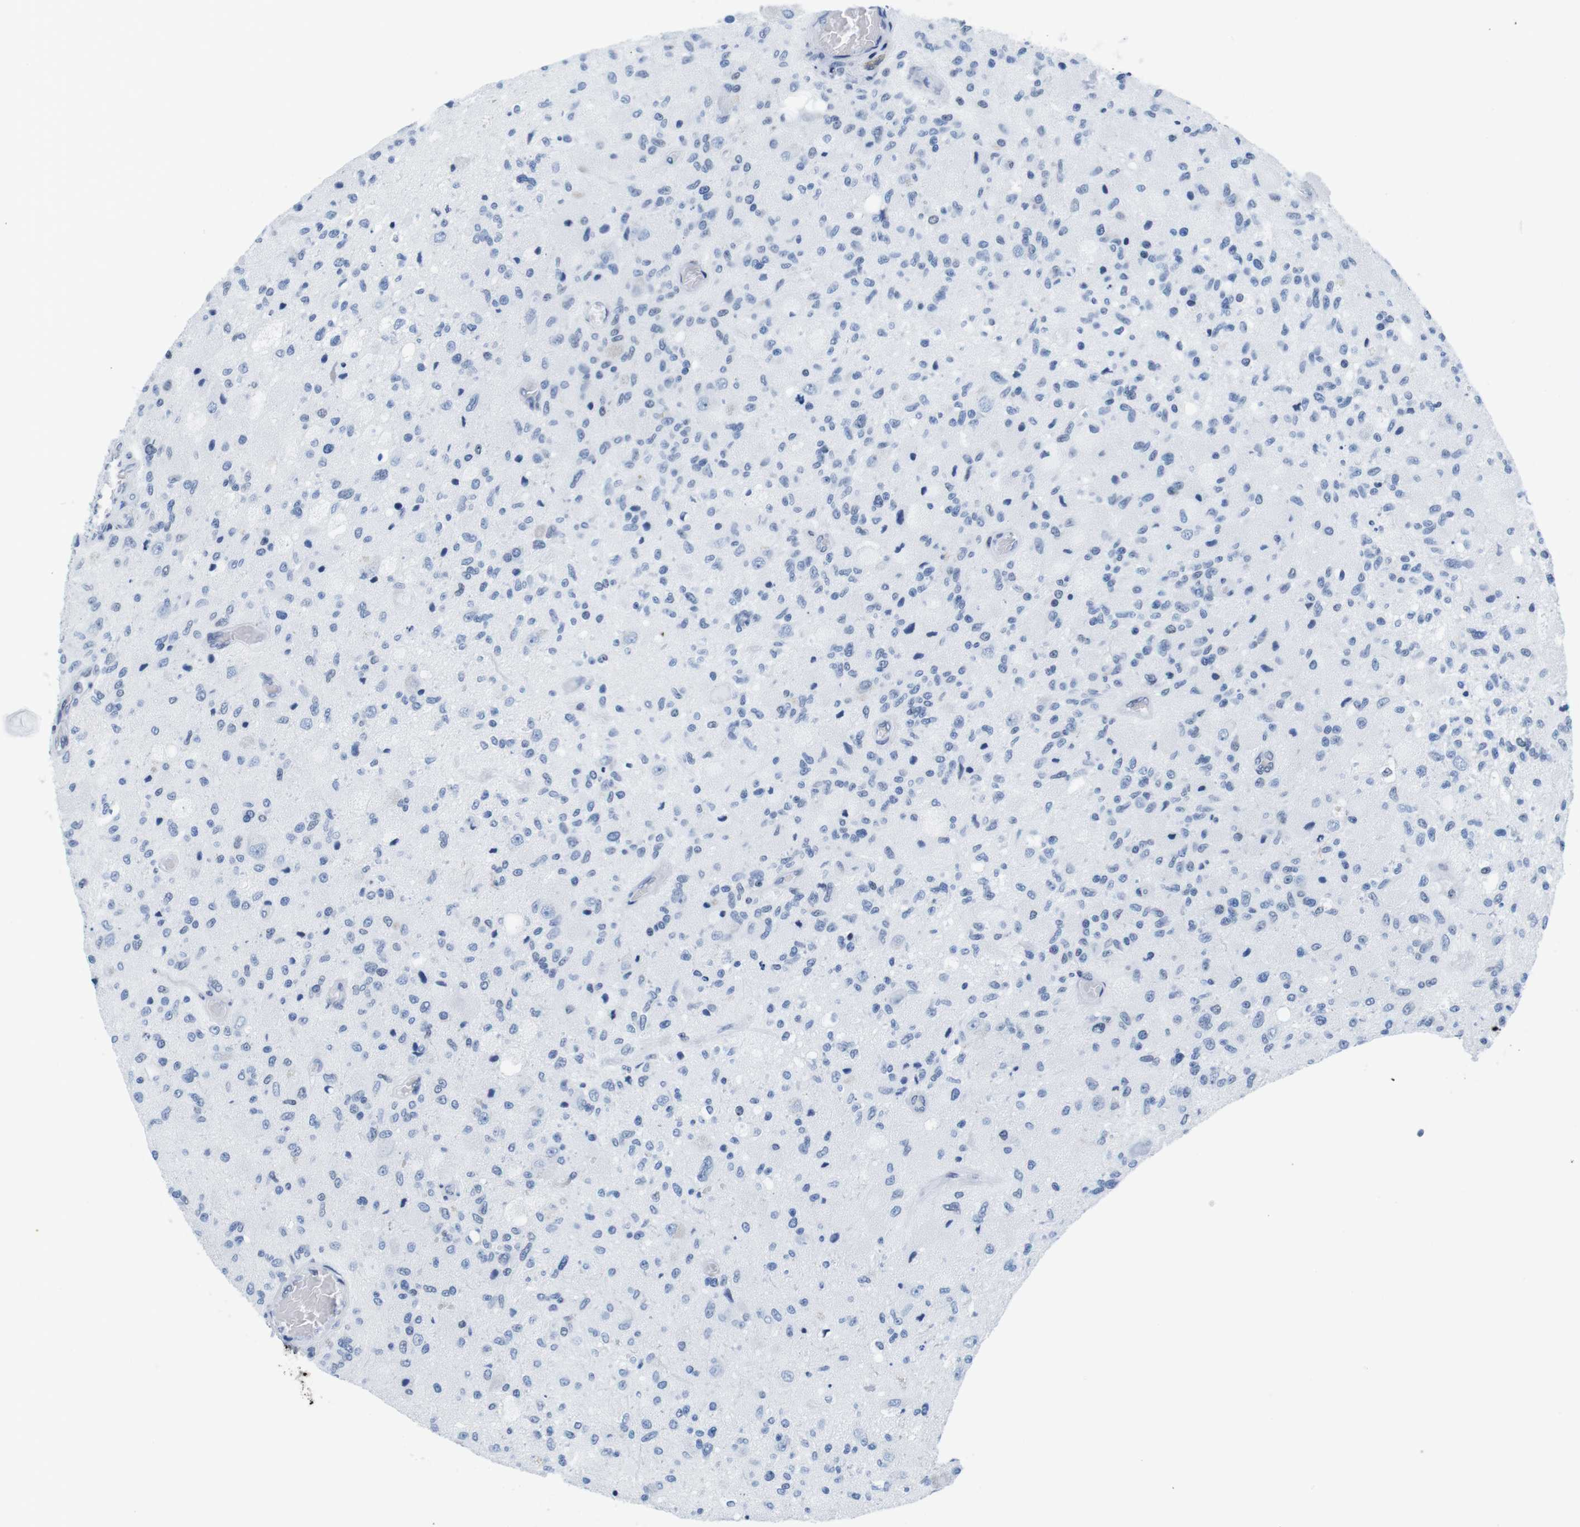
{"staining": {"intensity": "negative", "quantity": "none", "location": "none"}, "tissue": "glioma", "cell_type": "Tumor cells", "image_type": "cancer", "snomed": [{"axis": "morphology", "description": "Normal tissue, NOS"}, {"axis": "morphology", "description": "Glioma, malignant, High grade"}, {"axis": "topography", "description": "Cerebral cortex"}], "caption": "Immunohistochemical staining of human high-grade glioma (malignant) demonstrates no significant staining in tumor cells.", "gene": "IFI16", "patient": {"sex": "male", "age": 77}}